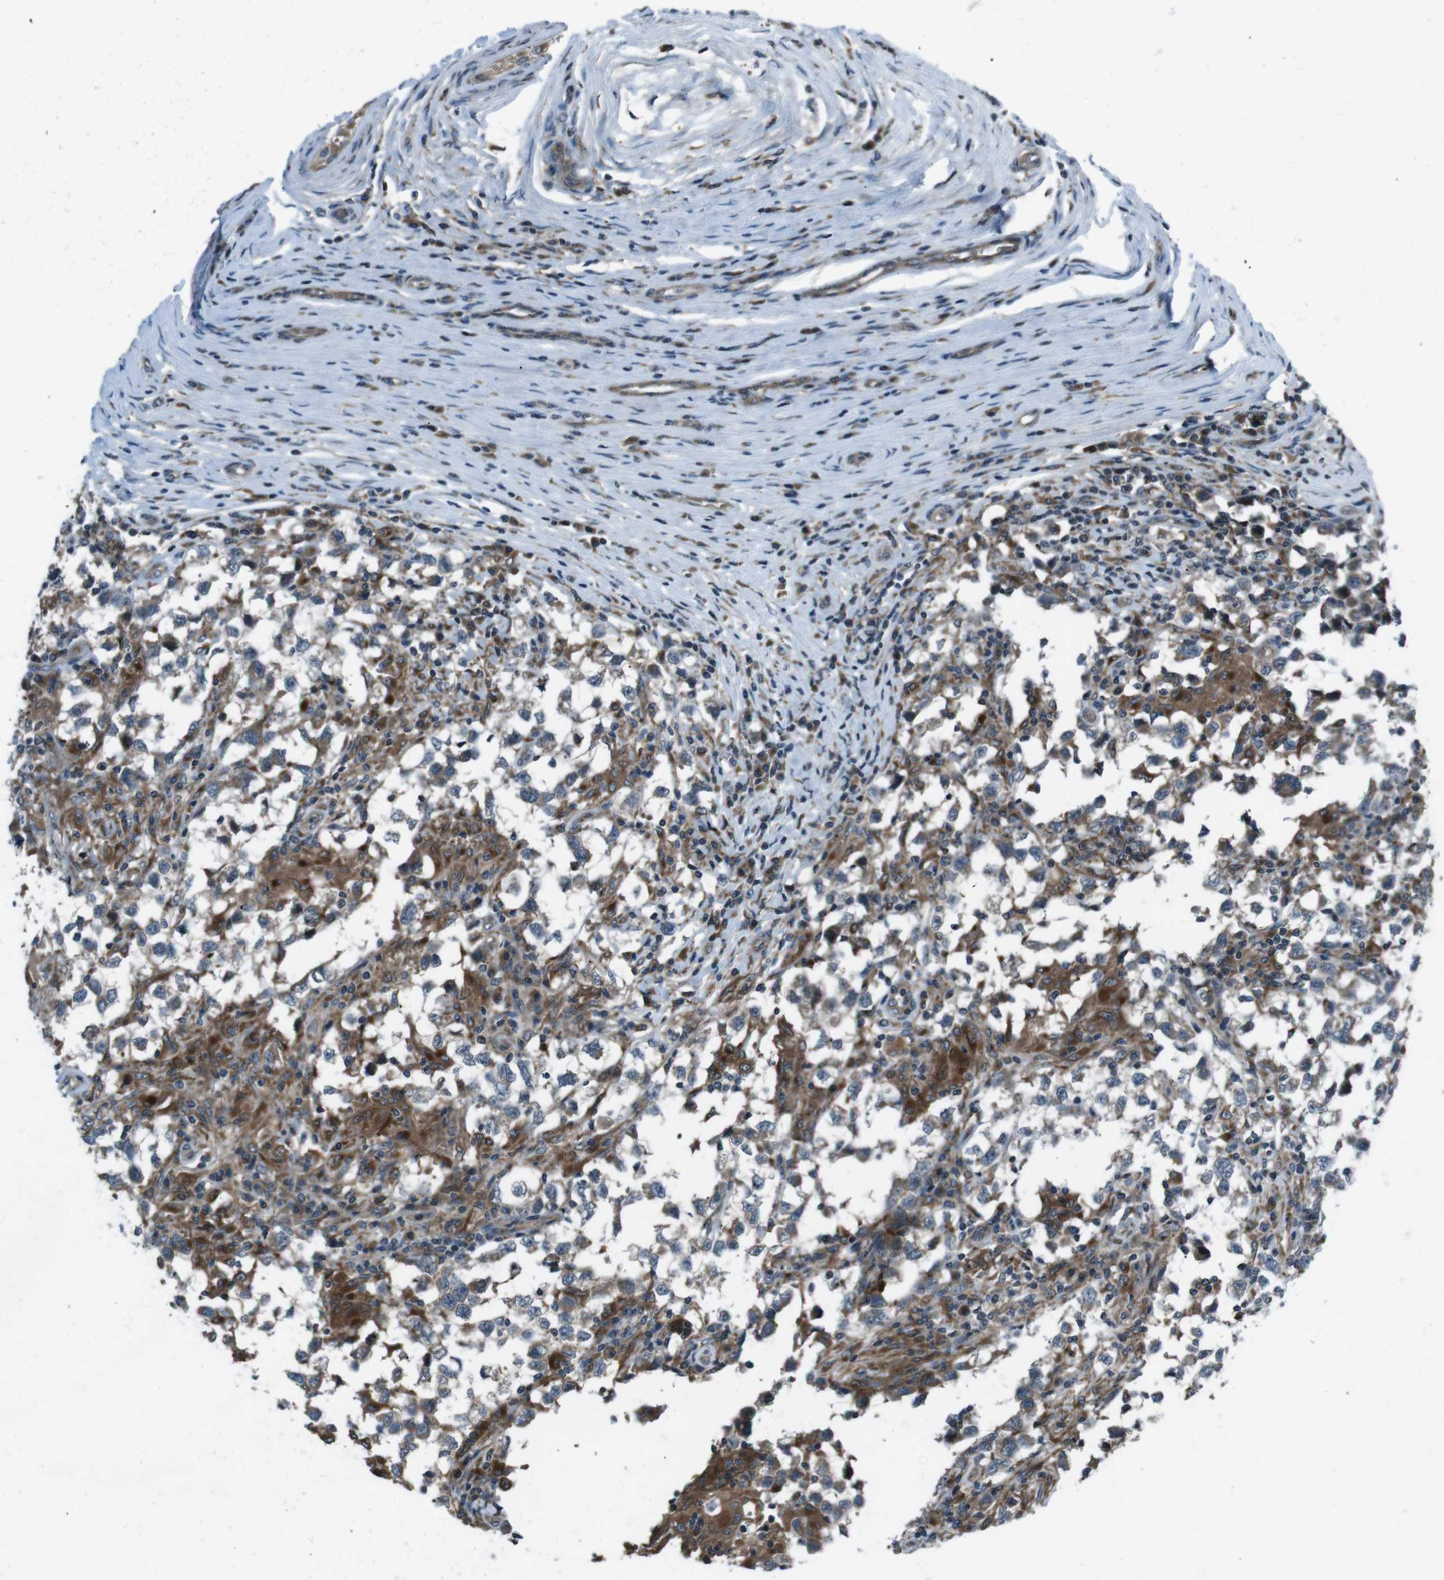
{"staining": {"intensity": "weak", "quantity": "<25%", "location": "cytoplasmic/membranous"}, "tissue": "testis cancer", "cell_type": "Tumor cells", "image_type": "cancer", "snomed": [{"axis": "morphology", "description": "Carcinoma, Embryonal, NOS"}, {"axis": "topography", "description": "Testis"}], "caption": "Immunohistochemistry histopathology image of testis cancer (embryonal carcinoma) stained for a protein (brown), which shows no positivity in tumor cells.", "gene": "SLC27A4", "patient": {"sex": "male", "age": 21}}